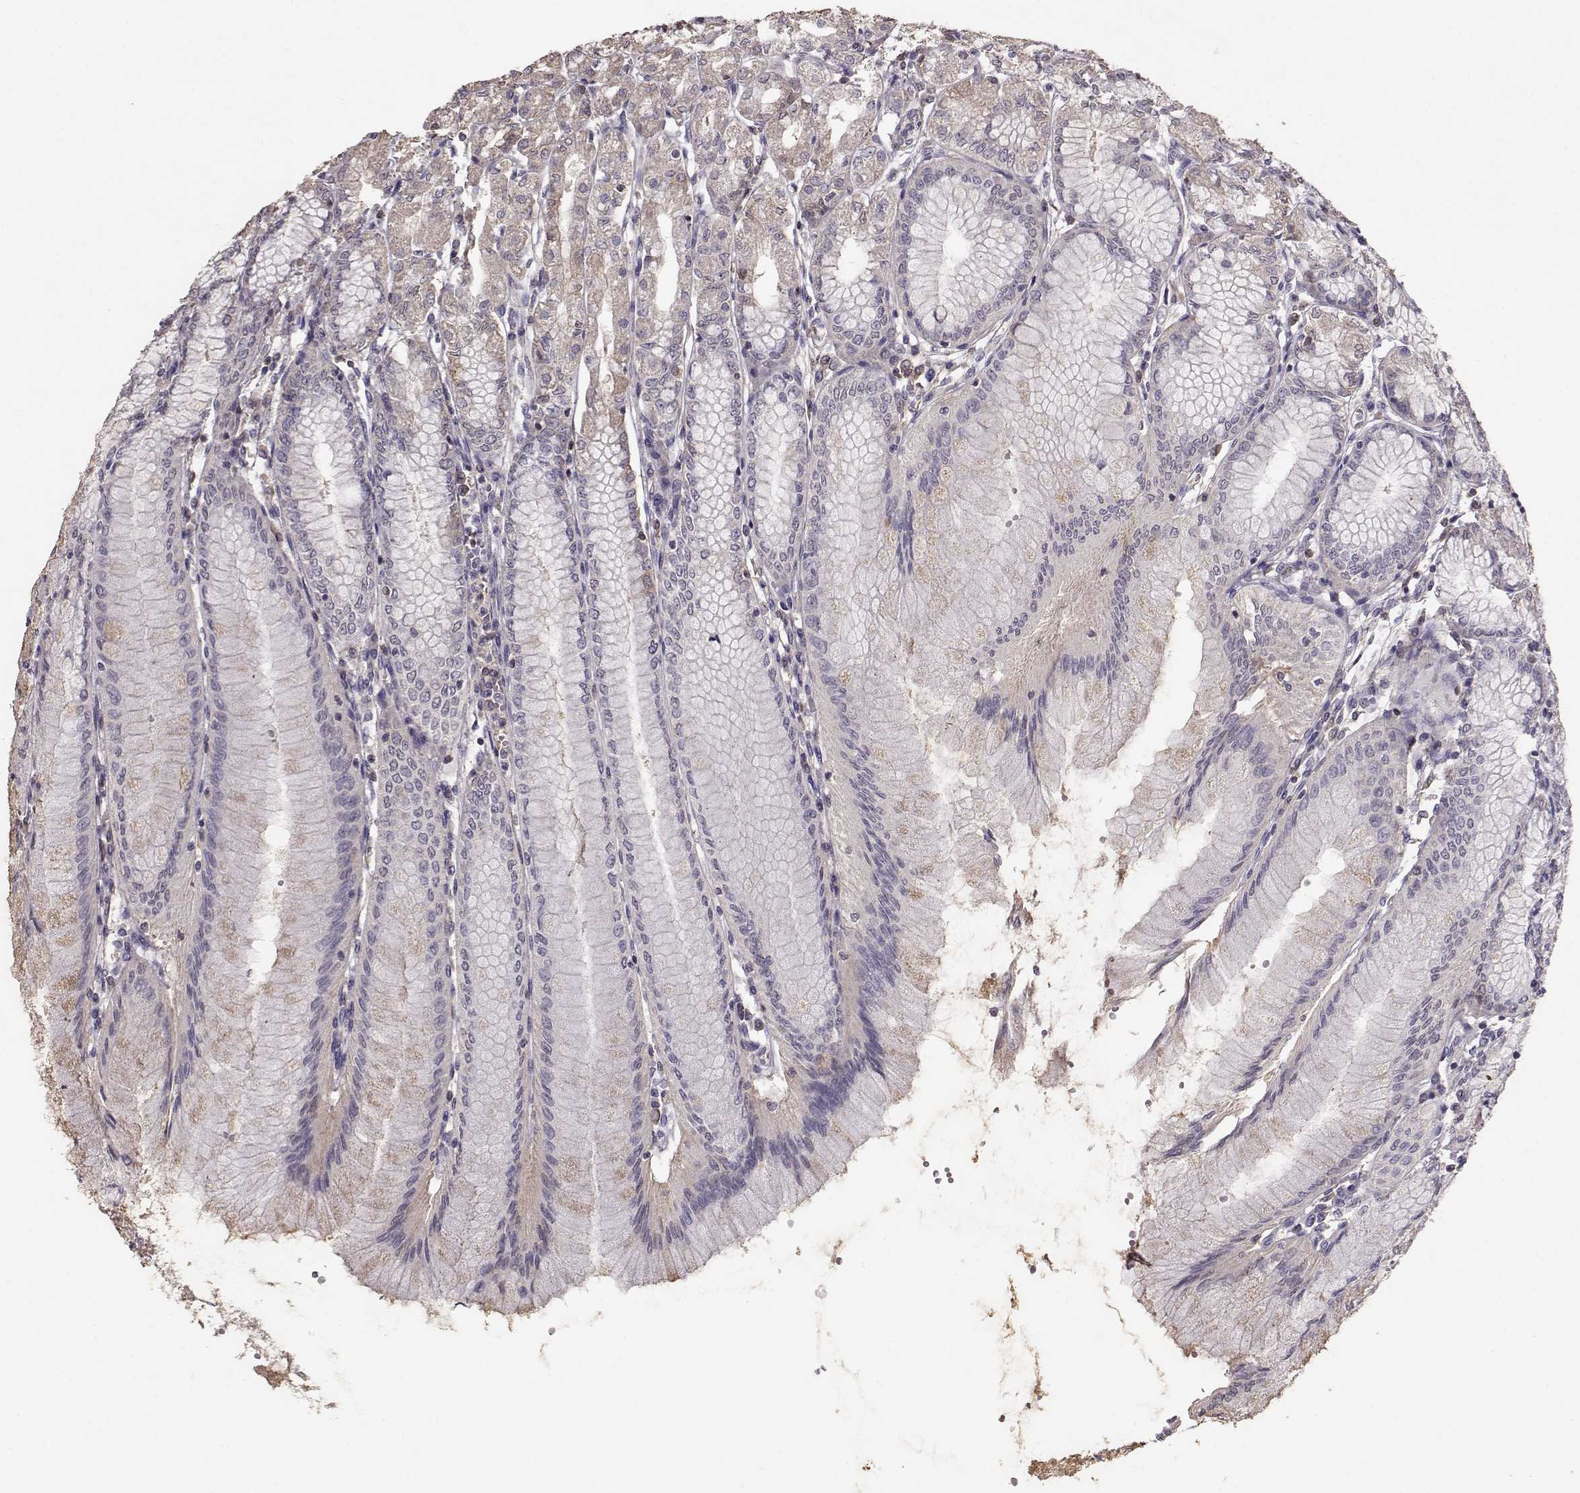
{"staining": {"intensity": "weak", "quantity": "<25%", "location": "cytoplasmic/membranous"}, "tissue": "stomach", "cell_type": "Glandular cells", "image_type": "normal", "snomed": [{"axis": "morphology", "description": "Normal tissue, NOS"}, {"axis": "topography", "description": "Skeletal muscle"}, {"axis": "topography", "description": "Stomach"}], "caption": "Immunohistochemistry (IHC) photomicrograph of unremarkable stomach stained for a protein (brown), which displays no positivity in glandular cells.", "gene": "PMCH", "patient": {"sex": "female", "age": 57}}